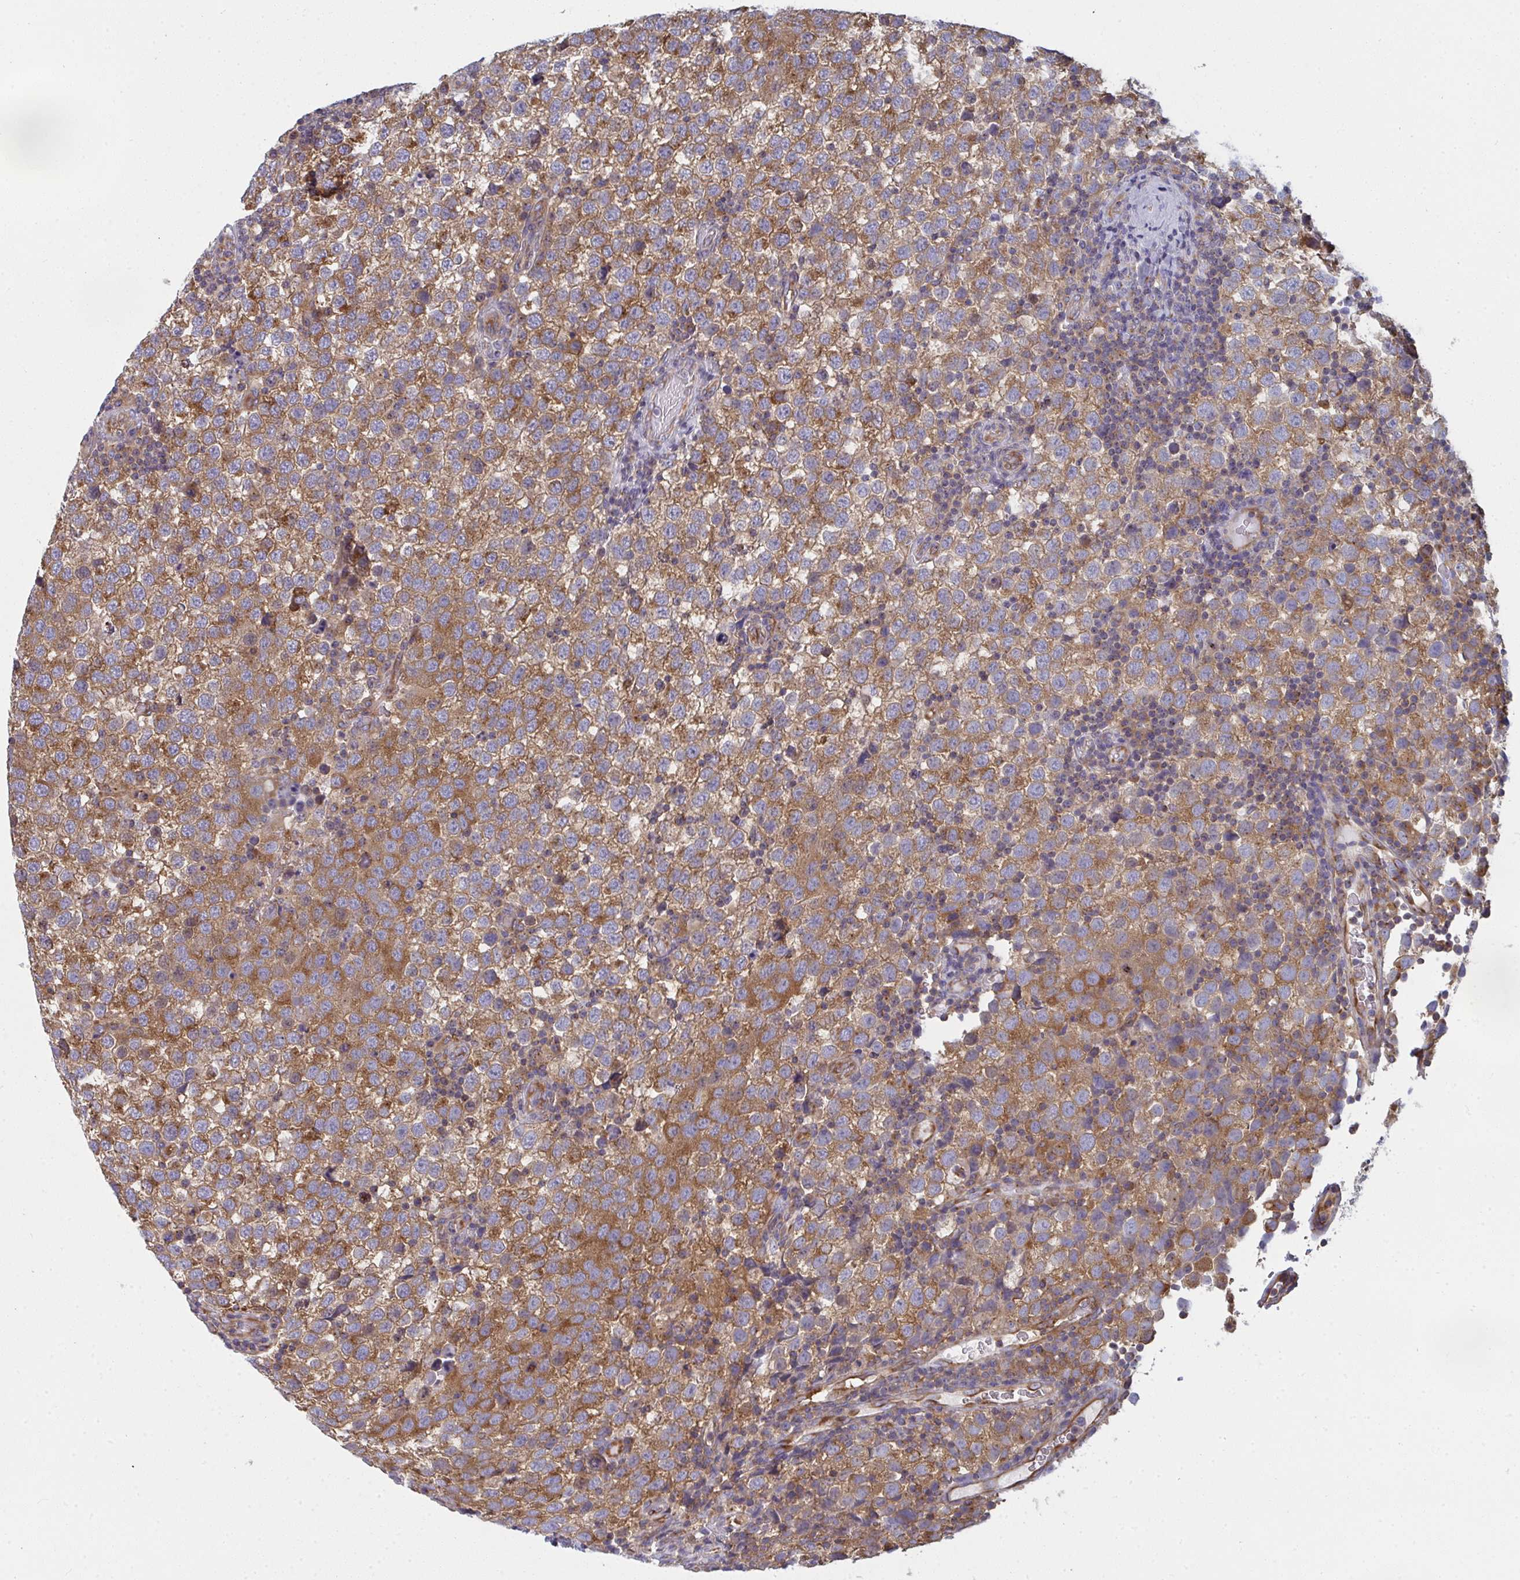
{"staining": {"intensity": "moderate", "quantity": ">75%", "location": "cytoplasmic/membranous"}, "tissue": "testis cancer", "cell_type": "Tumor cells", "image_type": "cancer", "snomed": [{"axis": "morphology", "description": "Seminoma, NOS"}, {"axis": "topography", "description": "Testis"}], "caption": "Immunohistochemical staining of testis seminoma demonstrates medium levels of moderate cytoplasmic/membranous protein staining in approximately >75% of tumor cells.", "gene": "DYNC1I2", "patient": {"sex": "male", "age": 34}}